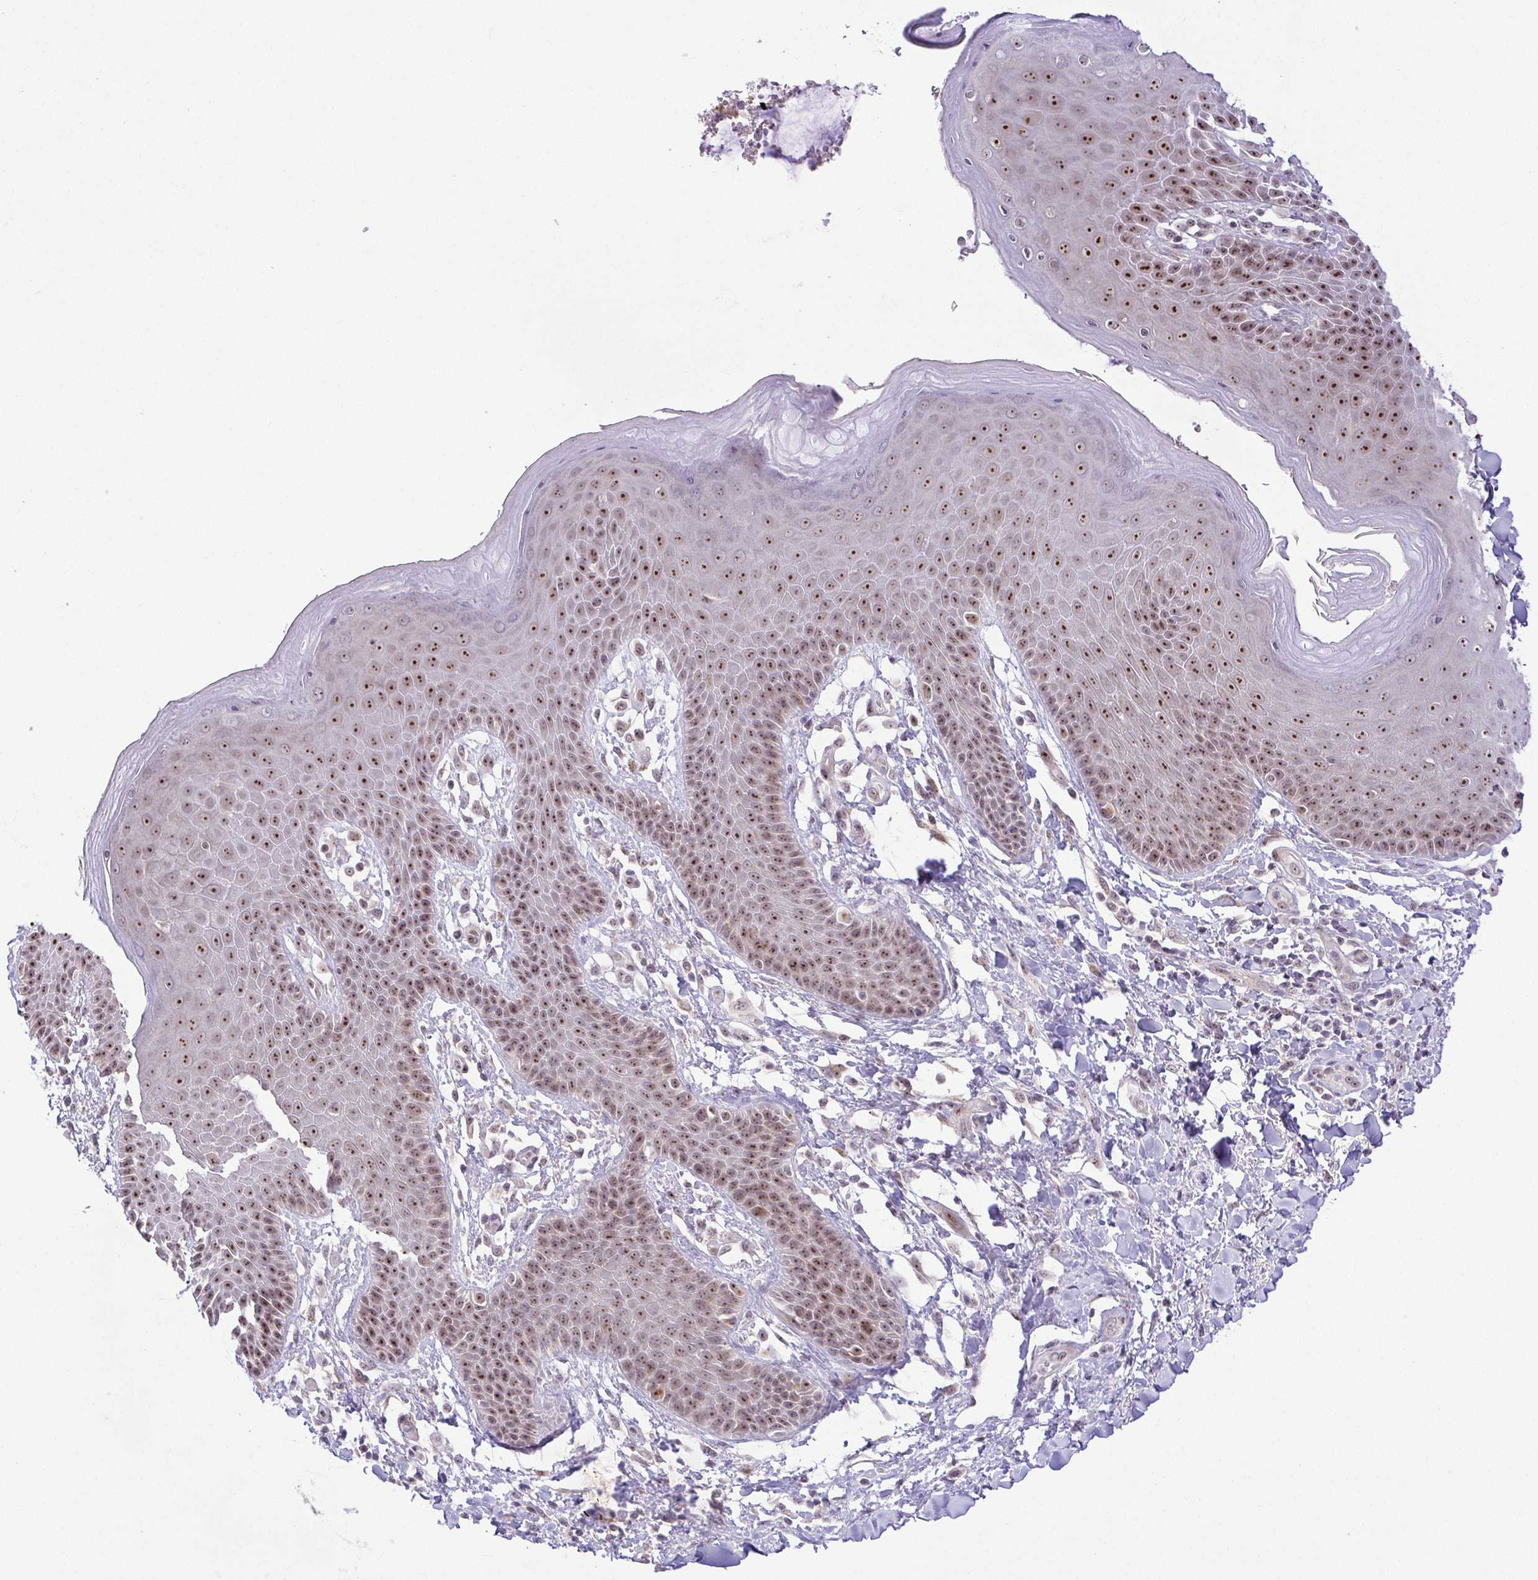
{"staining": {"intensity": "moderate", "quantity": ">75%", "location": "nuclear"}, "tissue": "skin", "cell_type": "Epidermal cells", "image_type": "normal", "snomed": [{"axis": "morphology", "description": "Normal tissue, NOS"}, {"axis": "topography", "description": "Anal"}, {"axis": "topography", "description": "Peripheral nerve tissue"}], "caption": "DAB immunohistochemical staining of benign human skin shows moderate nuclear protein expression in about >75% of epidermal cells.", "gene": "RSL24D1", "patient": {"sex": "male", "age": 51}}